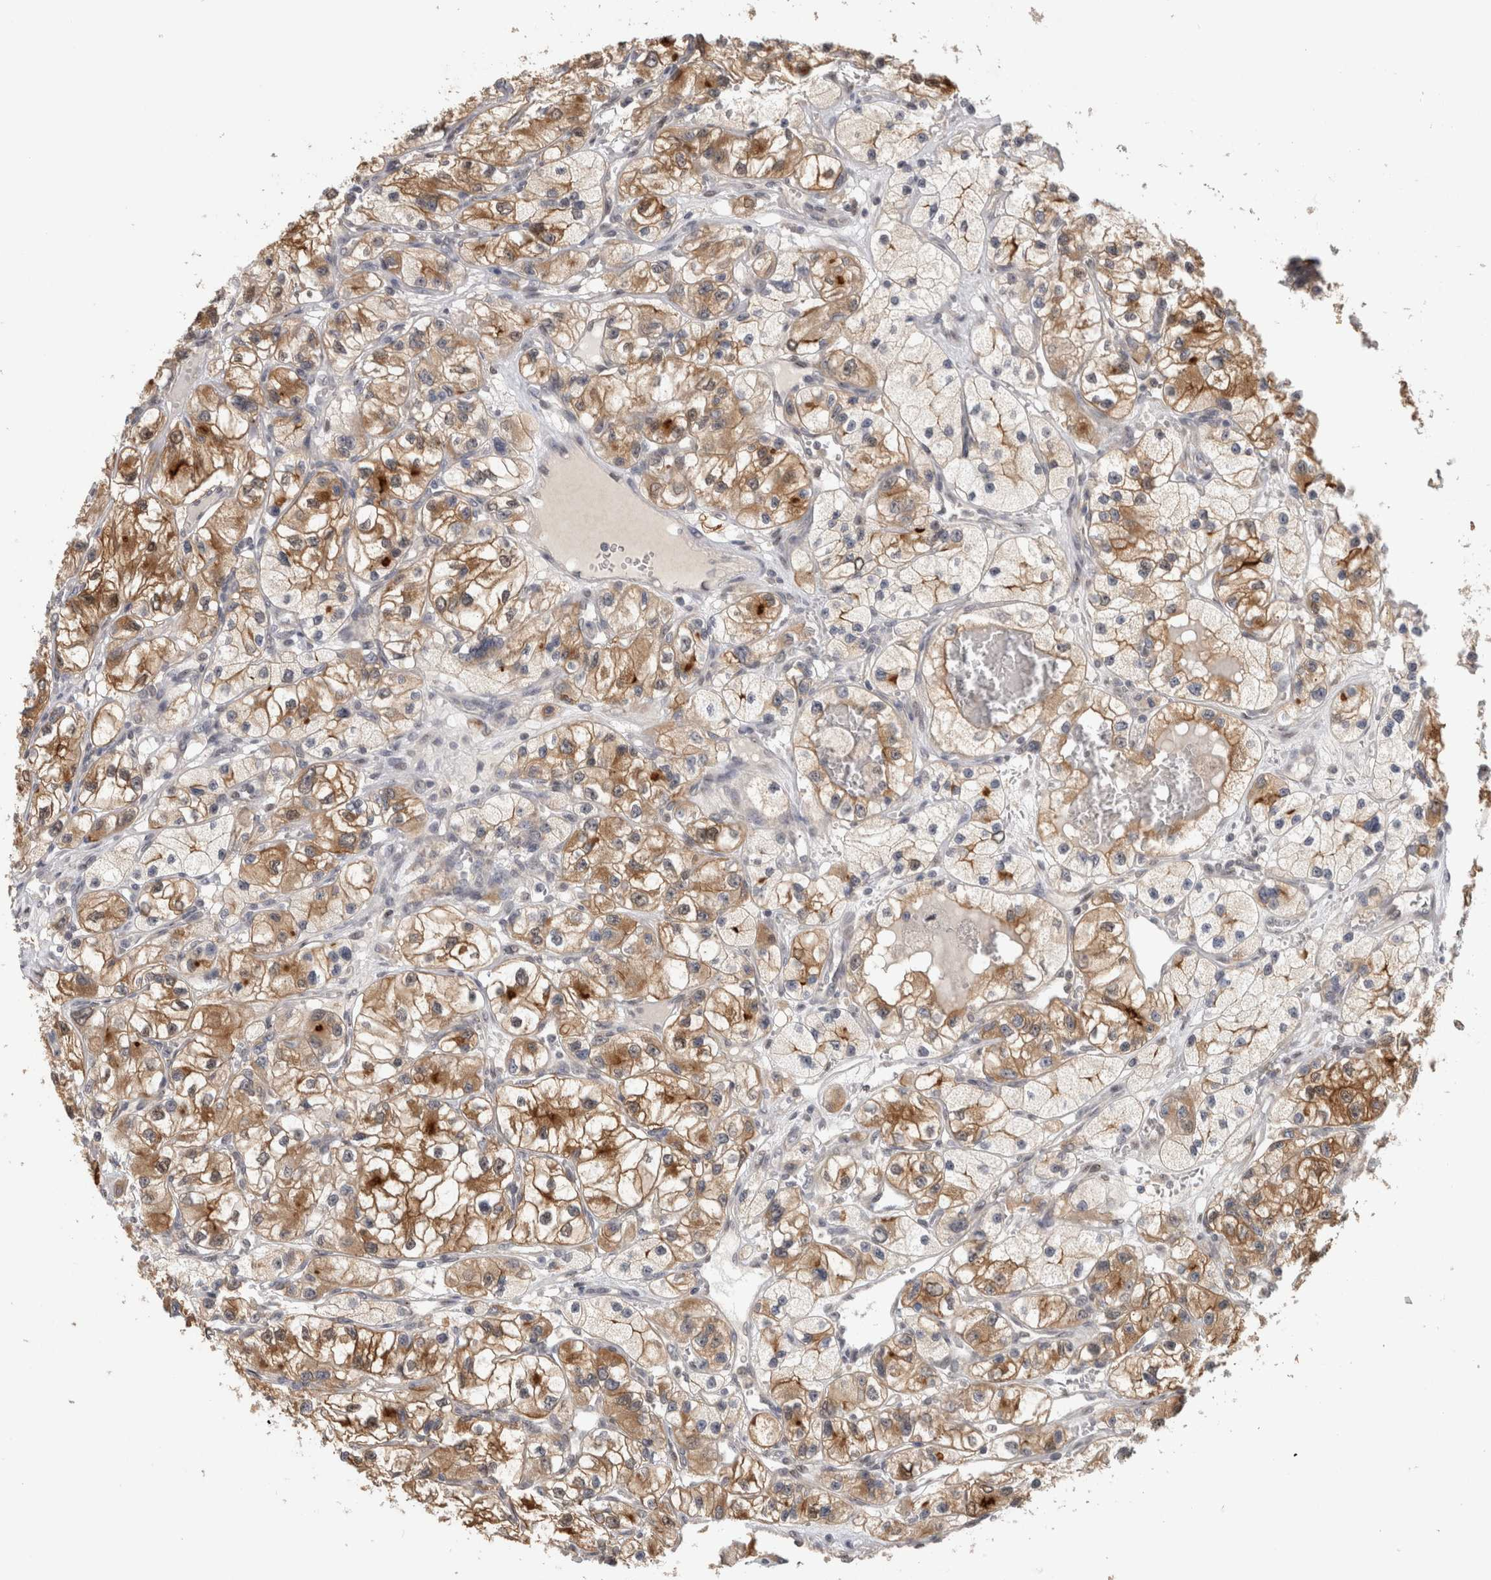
{"staining": {"intensity": "moderate", "quantity": ">75%", "location": "cytoplasmic/membranous"}, "tissue": "renal cancer", "cell_type": "Tumor cells", "image_type": "cancer", "snomed": [{"axis": "morphology", "description": "Adenocarcinoma, NOS"}, {"axis": "topography", "description": "Kidney"}], "caption": "Brown immunohistochemical staining in human renal cancer (adenocarcinoma) displays moderate cytoplasmic/membranous staining in about >75% of tumor cells. (DAB (3,3'-diaminobenzidine) IHC with brightfield microscopy, high magnification).", "gene": "PIGP", "patient": {"sex": "female", "age": 57}}